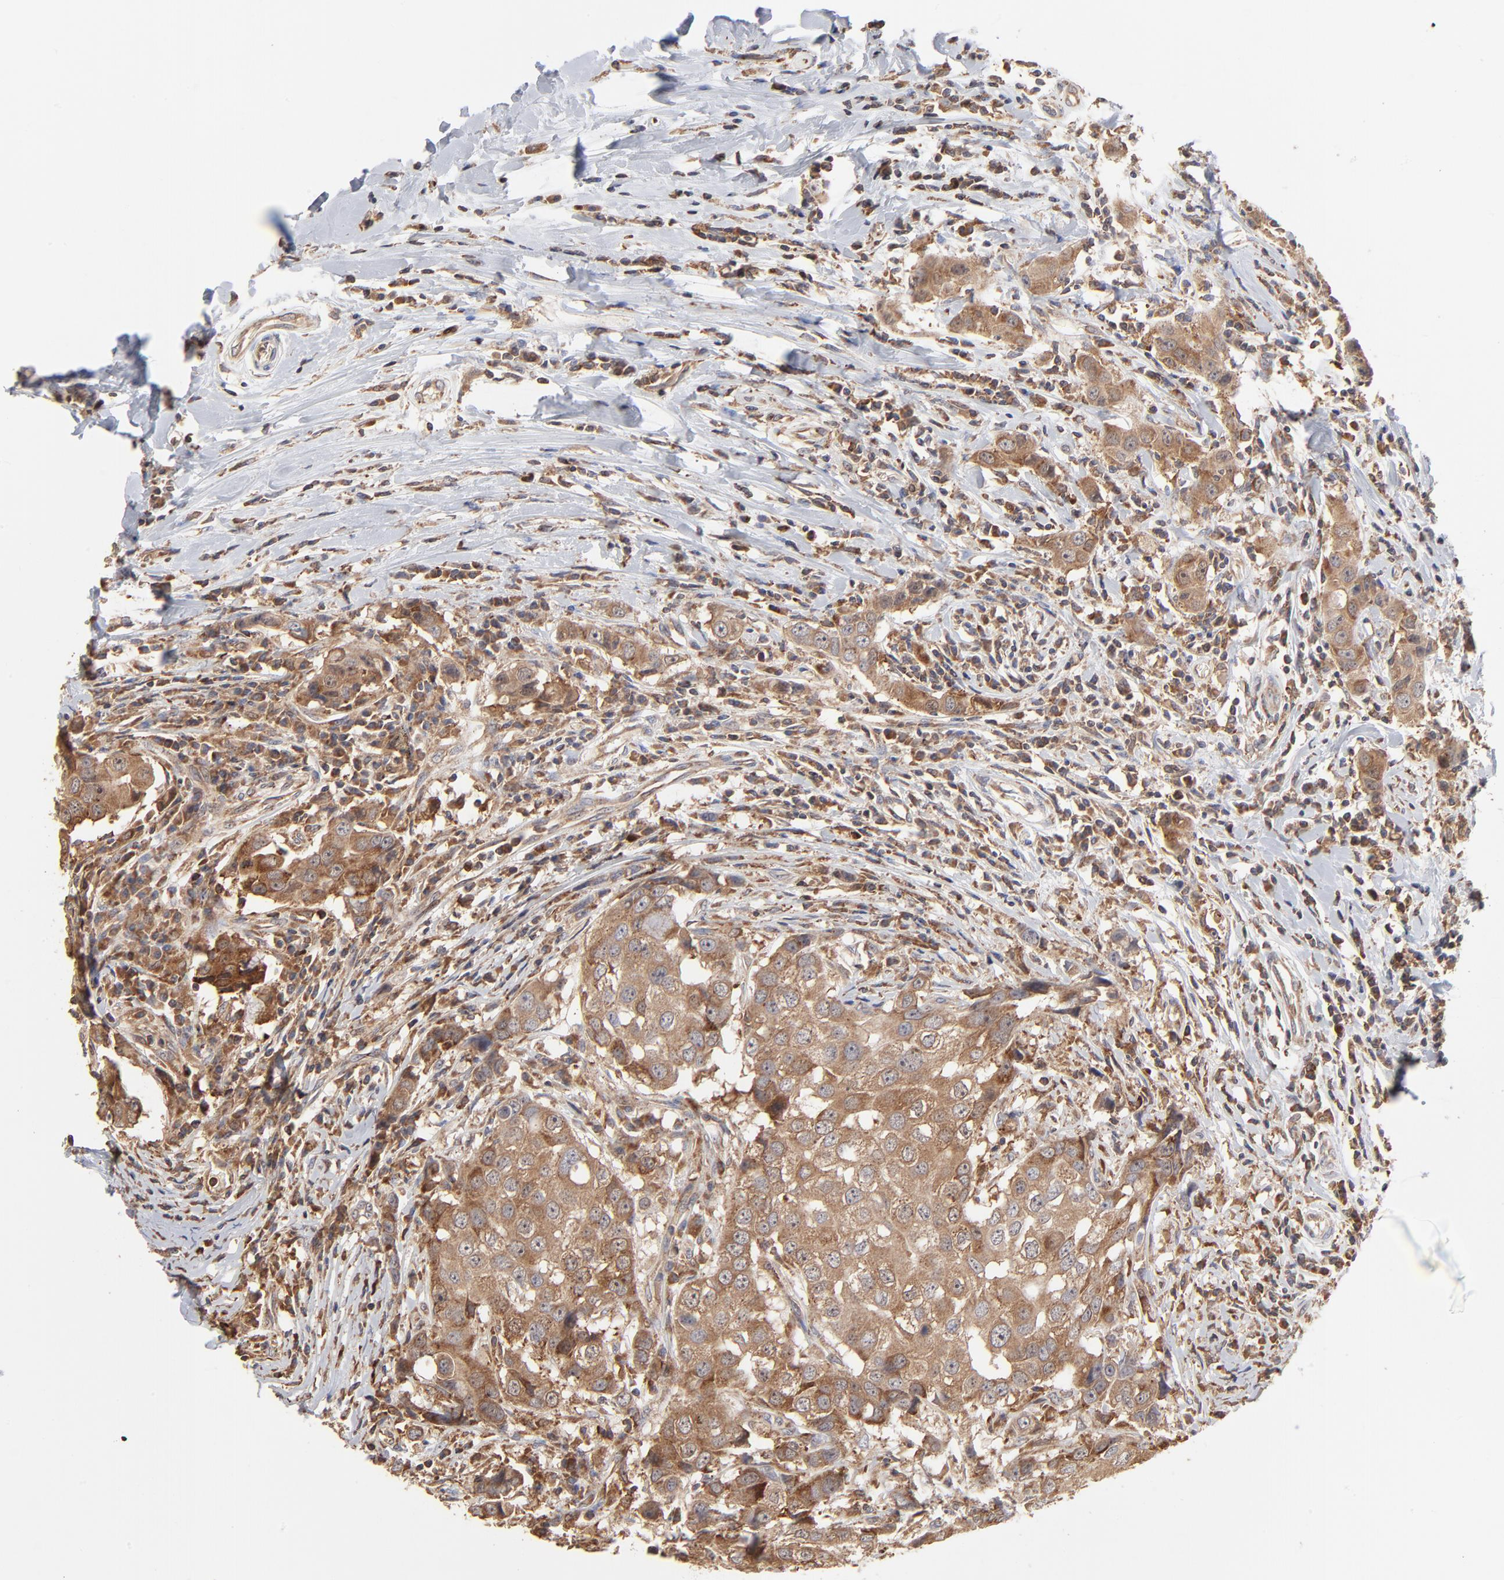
{"staining": {"intensity": "moderate", "quantity": ">75%", "location": "cytoplasmic/membranous"}, "tissue": "breast cancer", "cell_type": "Tumor cells", "image_type": "cancer", "snomed": [{"axis": "morphology", "description": "Duct carcinoma"}, {"axis": "topography", "description": "Breast"}], "caption": "Human breast intraductal carcinoma stained with a protein marker displays moderate staining in tumor cells.", "gene": "RNF213", "patient": {"sex": "female", "age": 27}}